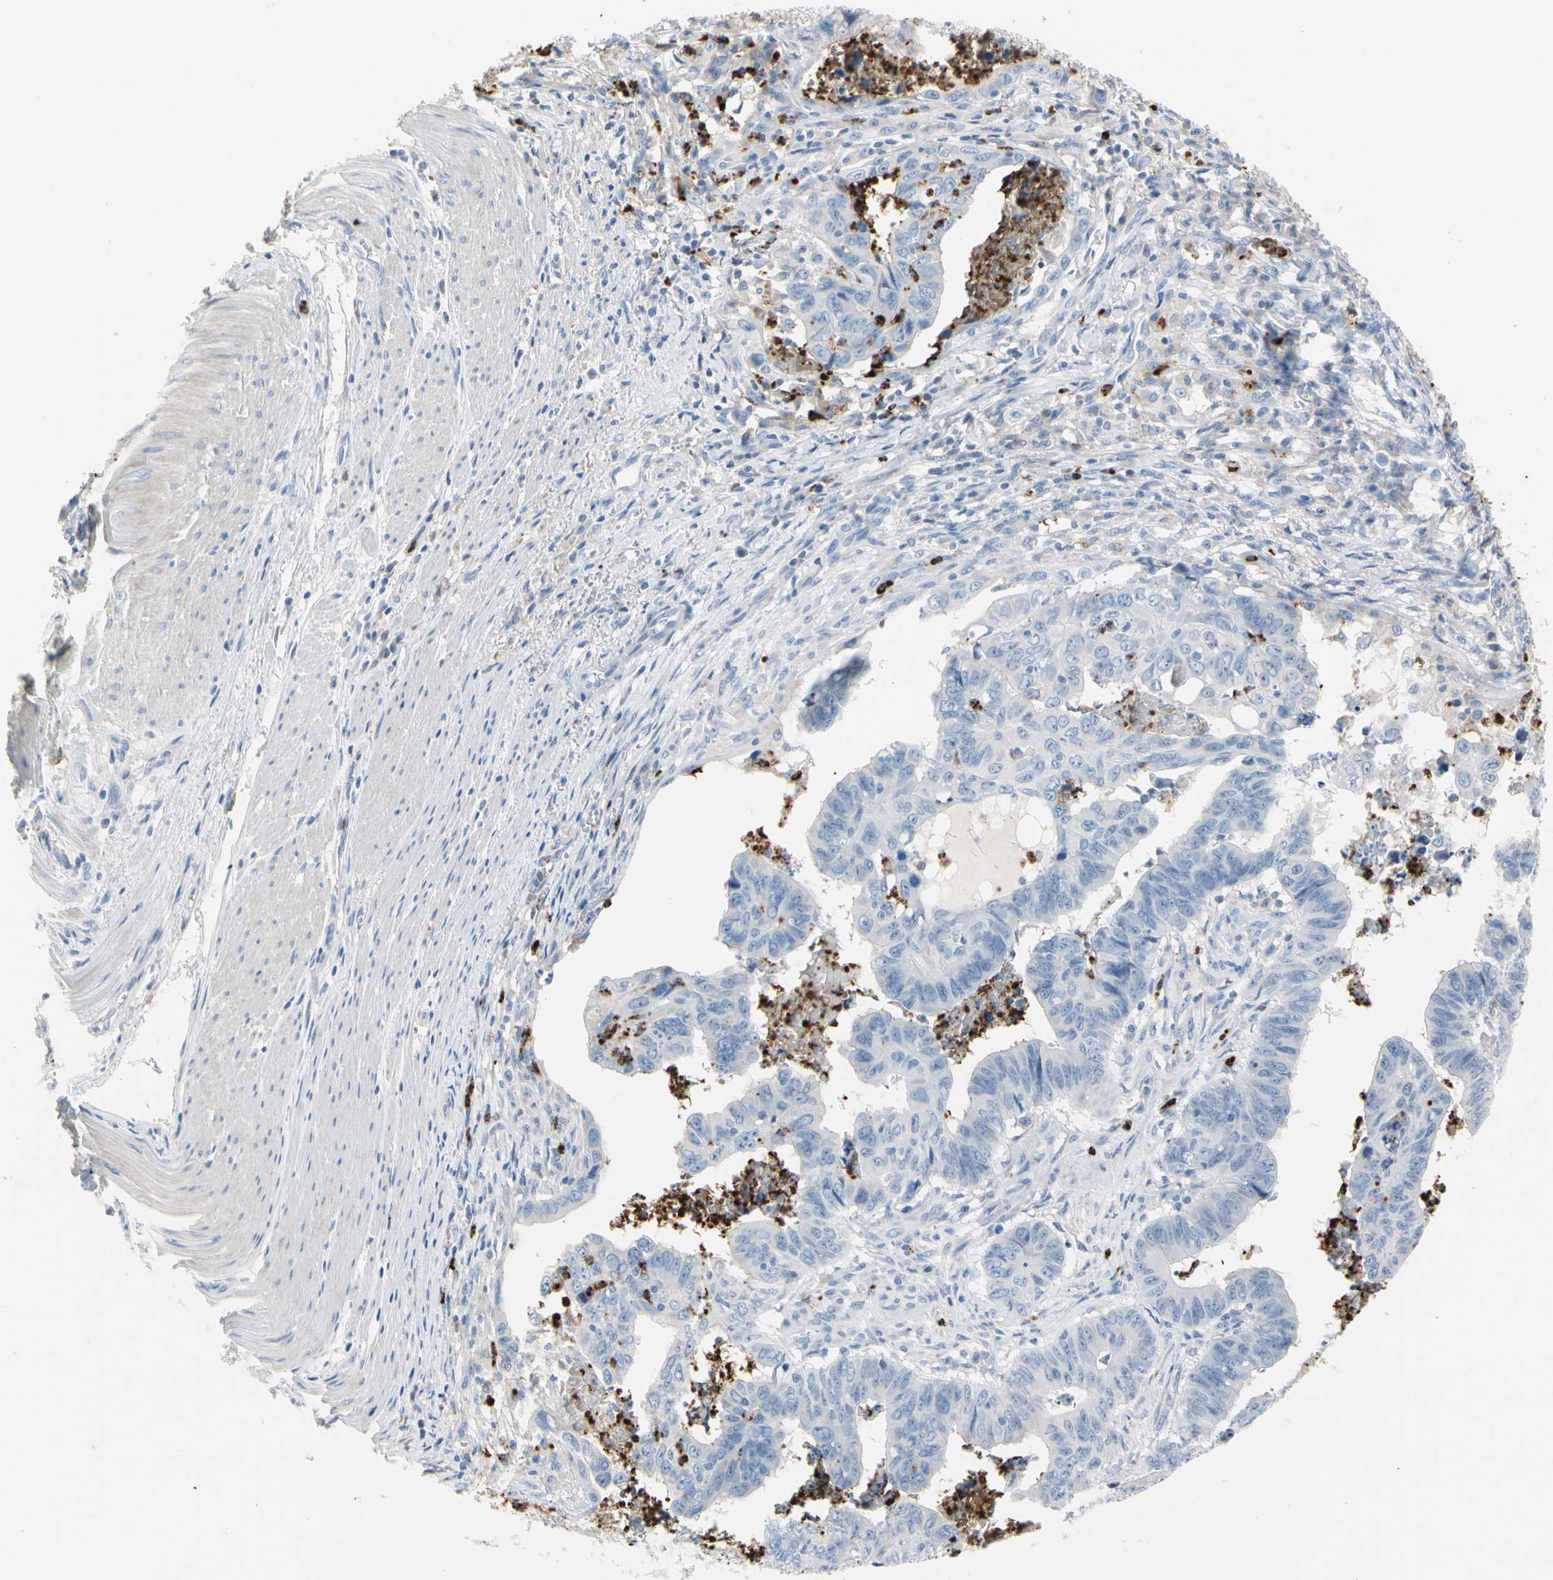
{"staining": {"intensity": "negative", "quantity": "none", "location": "none"}, "tissue": "stomach cancer", "cell_type": "Tumor cells", "image_type": "cancer", "snomed": [{"axis": "morphology", "description": "Adenocarcinoma, NOS"}, {"axis": "topography", "description": "Stomach, lower"}], "caption": "High magnification brightfield microscopy of stomach cancer (adenocarcinoma) stained with DAB (3,3'-diaminobenzidine) (brown) and counterstained with hematoxylin (blue): tumor cells show no significant positivity.", "gene": "CLEC4A", "patient": {"sex": "male", "age": 77}}